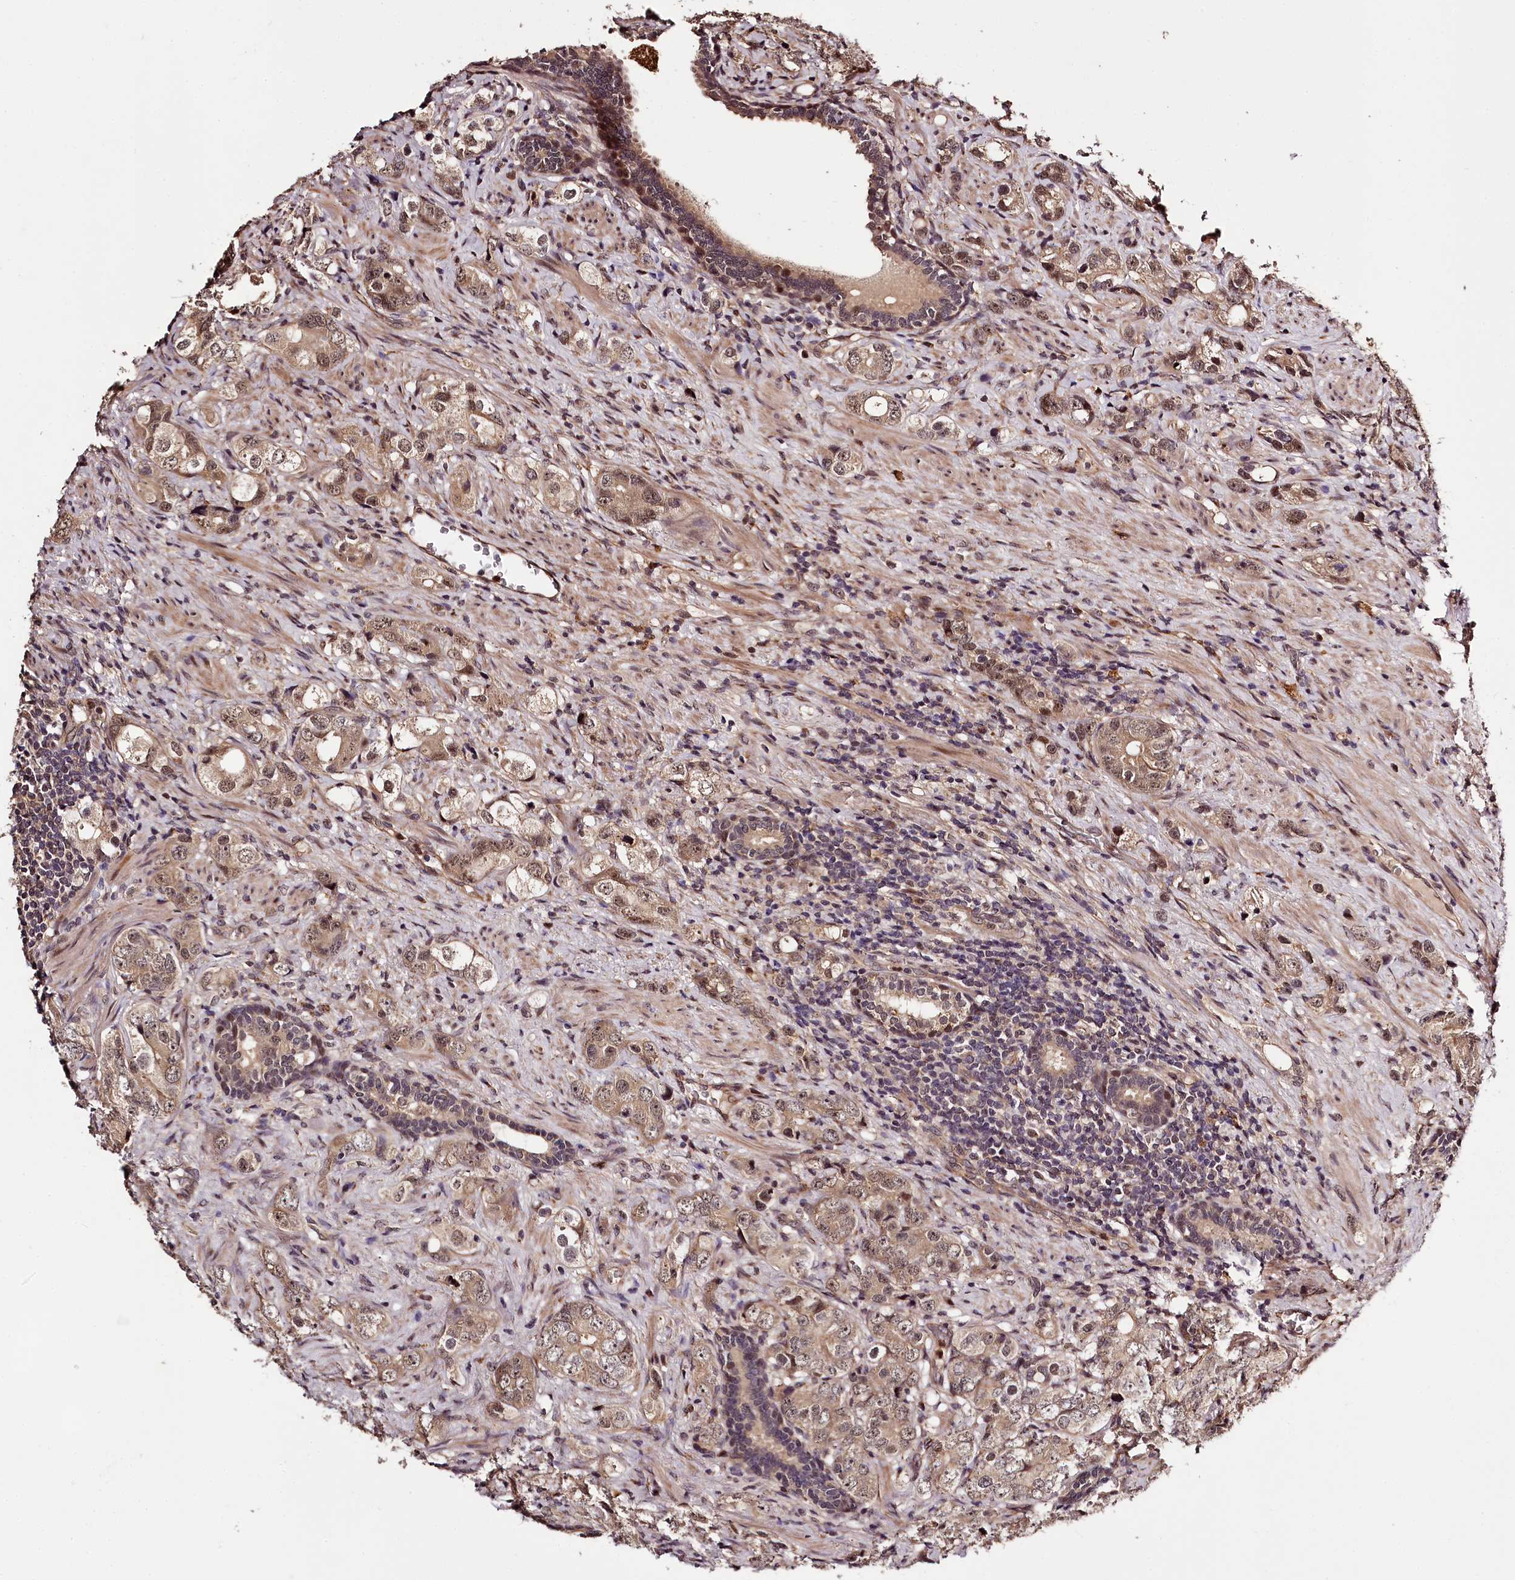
{"staining": {"intensity": "moderate", "quantity": ">75%", "location": "cytoplasmic/membranous,nuclear"}, "tissue": "prostate cancer", "cell_type": "Tumor cells", "image_type": "cancer", "snomed": [{"axis": "morphology", "description": "Adenocarcinoma, High grade"}, {"axis": "topography", "description": "Prostate"}], "caption": "This is an image of immunohistochemistry staining of prostate cancer, which shows moderate staining in the cytoplasmic/membranous and nuclear of tumor cells.", "gene": "MAML3", "patient": {"sex": "male", "age": 63}}